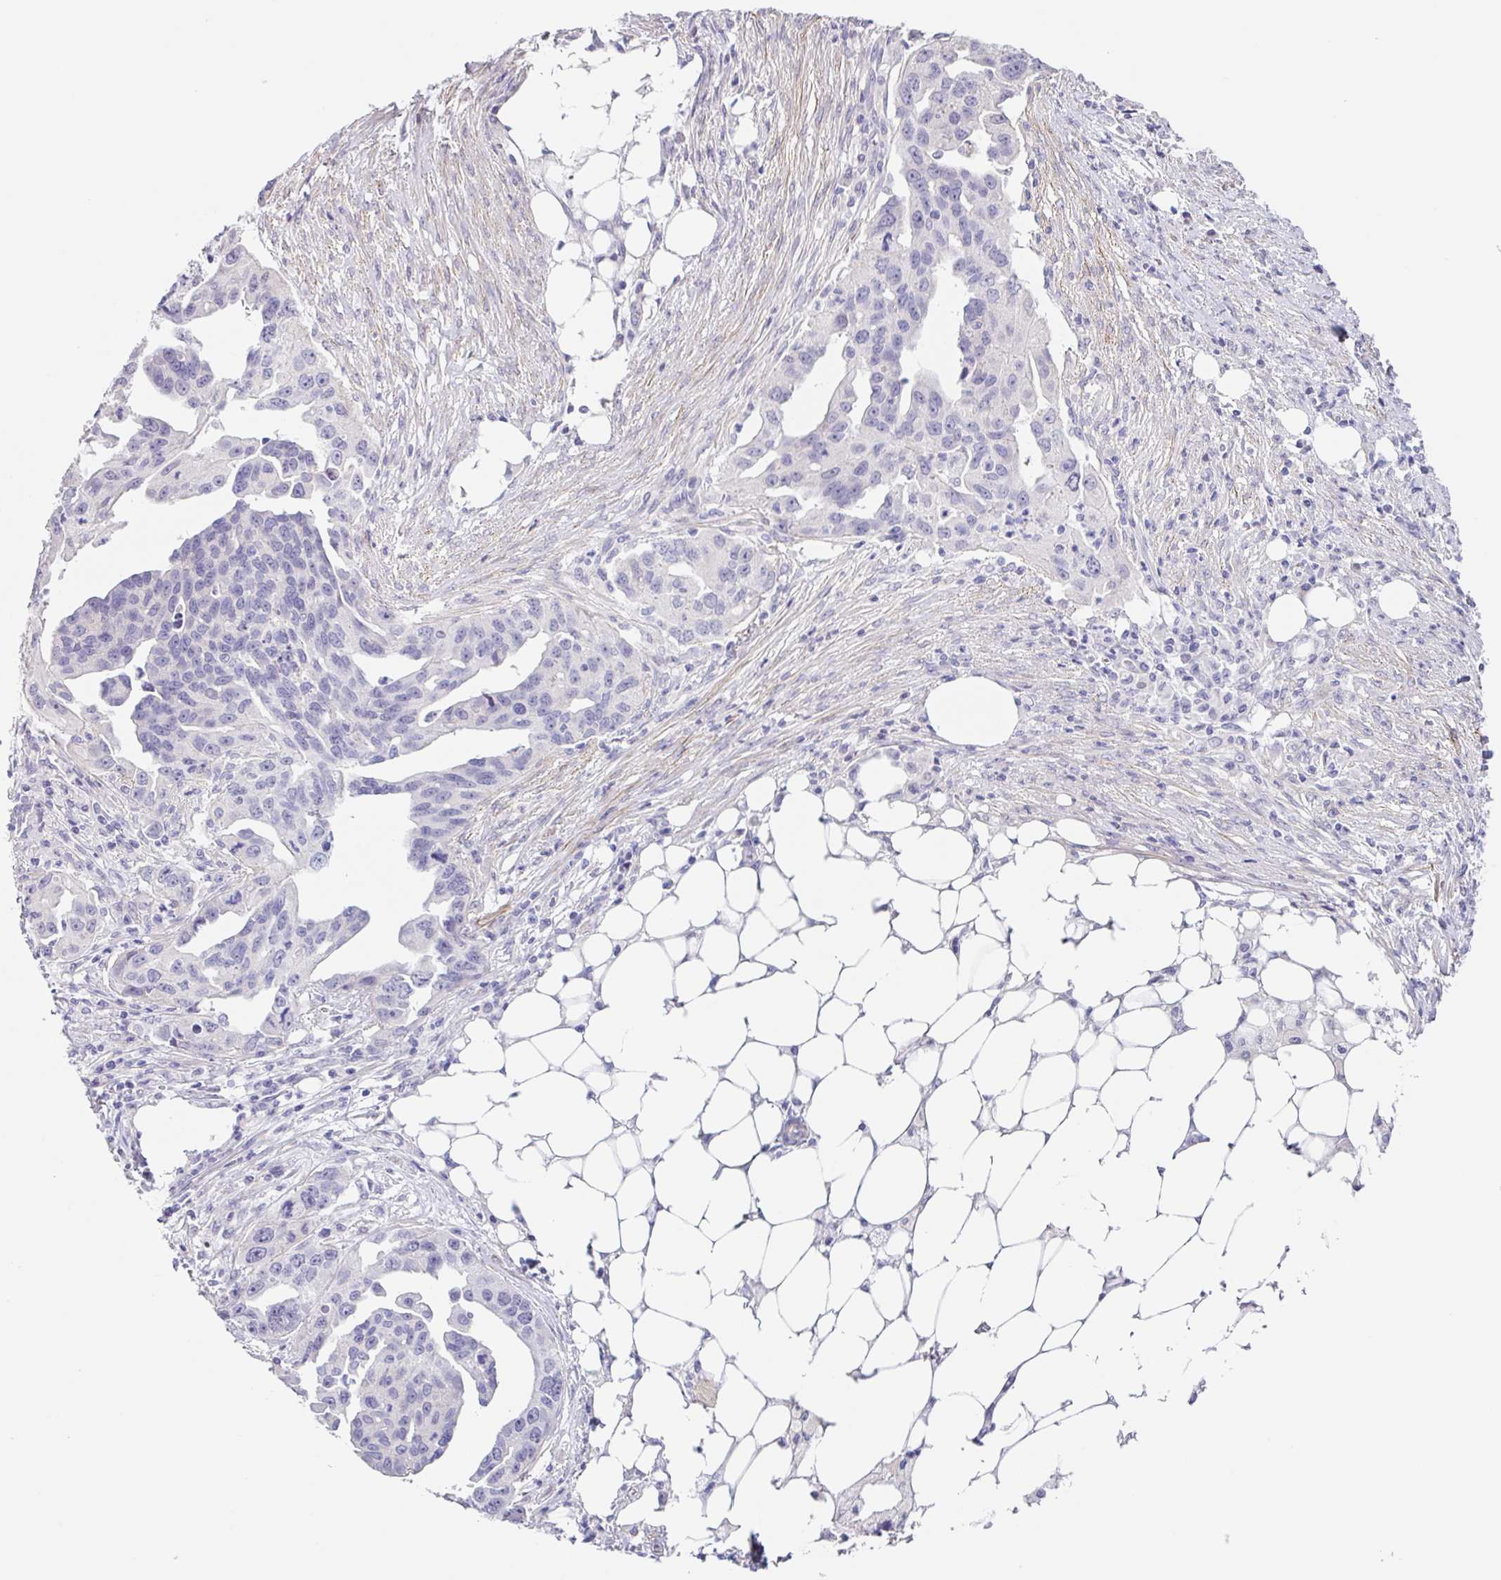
{"staining": {"intensity": "negative", "quantity": "none", "location": "none"}, "tissue": "ovarian cancer", "cell_type": "Tumor cells", "image_type": "cancer", "snomed": [{"axis": "morphology", "description": "Carcinoma, endometroid"}, {"axis": "morphology", "description": "Cystadenocarcinoma, serous, NOS"}, {"axis": "topography", "description": "Ovary"}], "caption": "Endometroid carcinoma (ovarian) stained for a protein using immunohistochemistry (IHC) shows no expression tumor cells.", "gene": "DCAF17", "patient": {"sex": "female", "age": 45}}